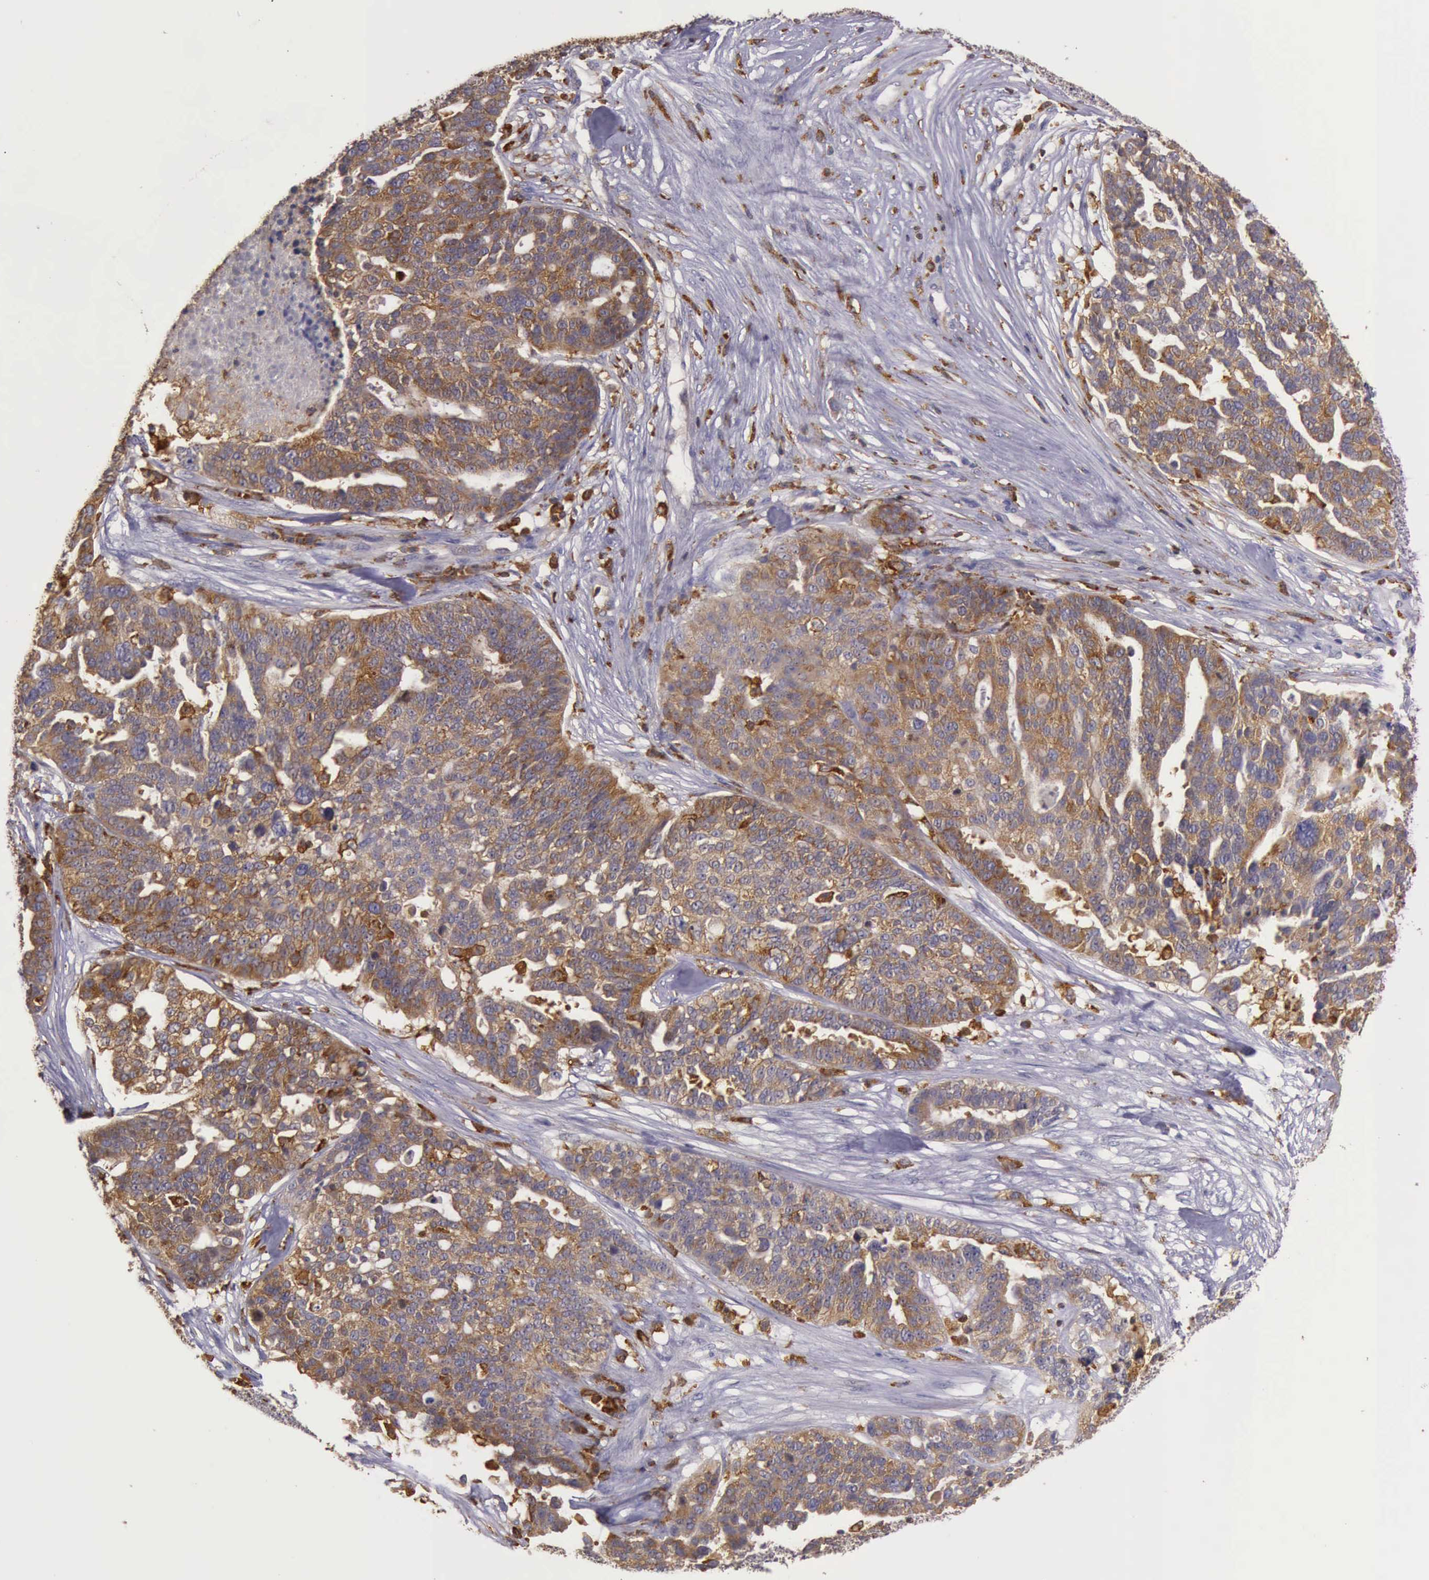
{"staining": {"intensity": "strong", "quantity": ">75%", "location": "cytoplasmic/membranous"}, "tissue": "ovarian cancer", "cell_type": "Tumor cells", "image_type": "cancer", "snomed": [{"axis": "morphology", "description": "Cystadenocarcinoma, serous, NOS"}, {"axis": "topography", "description": "Ovary"}], "caption": "Ovarian cancer stained with a protein marker demonstrates strong staining in tumor cells.", "gene": "ARHGAP4", "patient": {"sex": "female", "age": 59}}